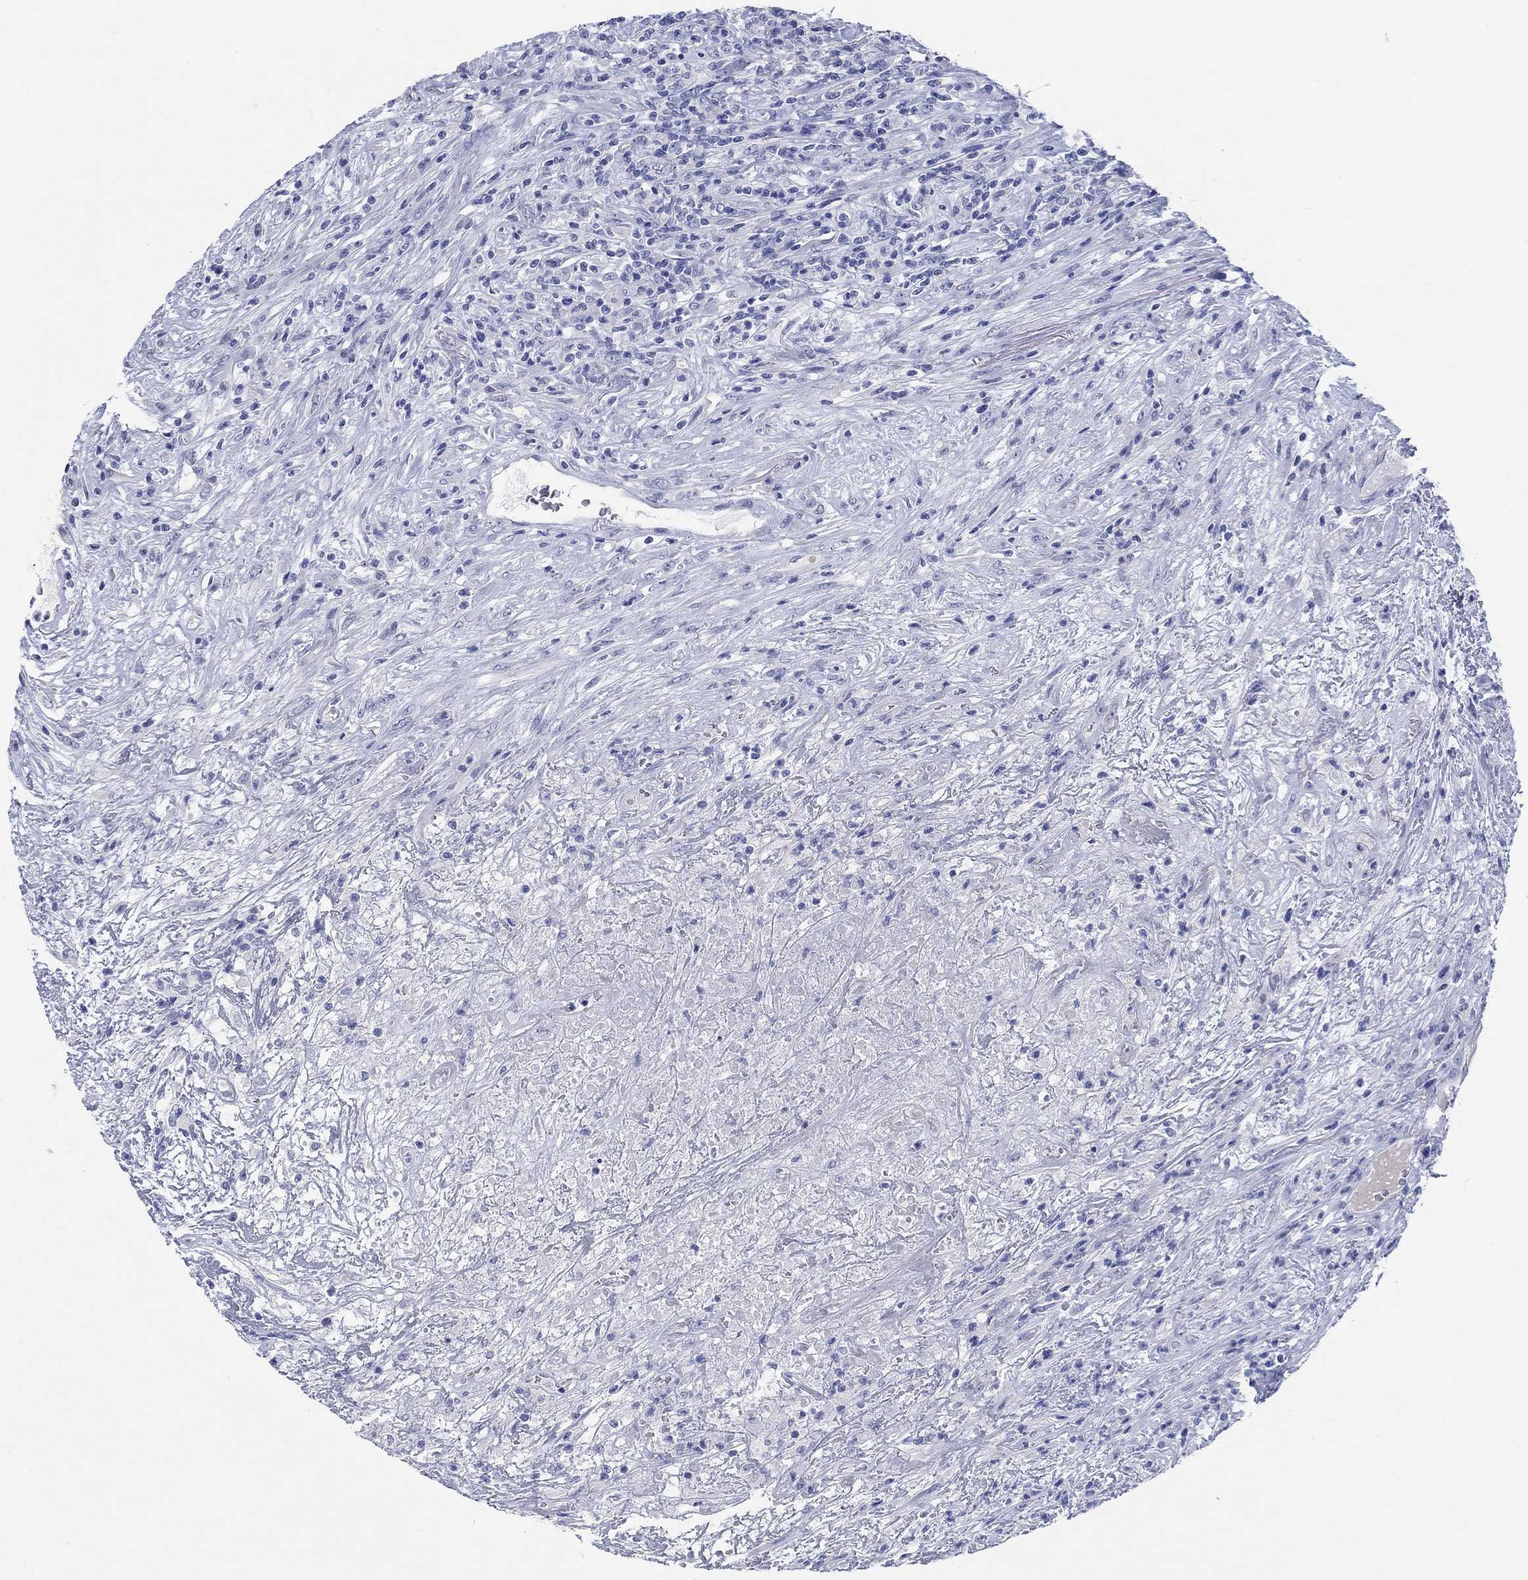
{"staining": {"intensity": "negative", "quantity": "none", "location": "none"}, "tissue": "lymphoma", "cell_type": "Tumor cells", "image_type": "cancer", "snomed": [{"axis": "morphology", "description": "Malignant lymphoma, non-Hodgkin's type, High grade"}, {"axis": "topography", "description": "Lung"}], "caption": "Immunohistochemistry (IHC) micrograph of high-grade malignant lymphoma, non-Hodgkin's type stained for a protein (brown), which reveals no positivity in tumor cells.", "gene": "GRIA3", "patient": {"sex": "male", "age": 79}}